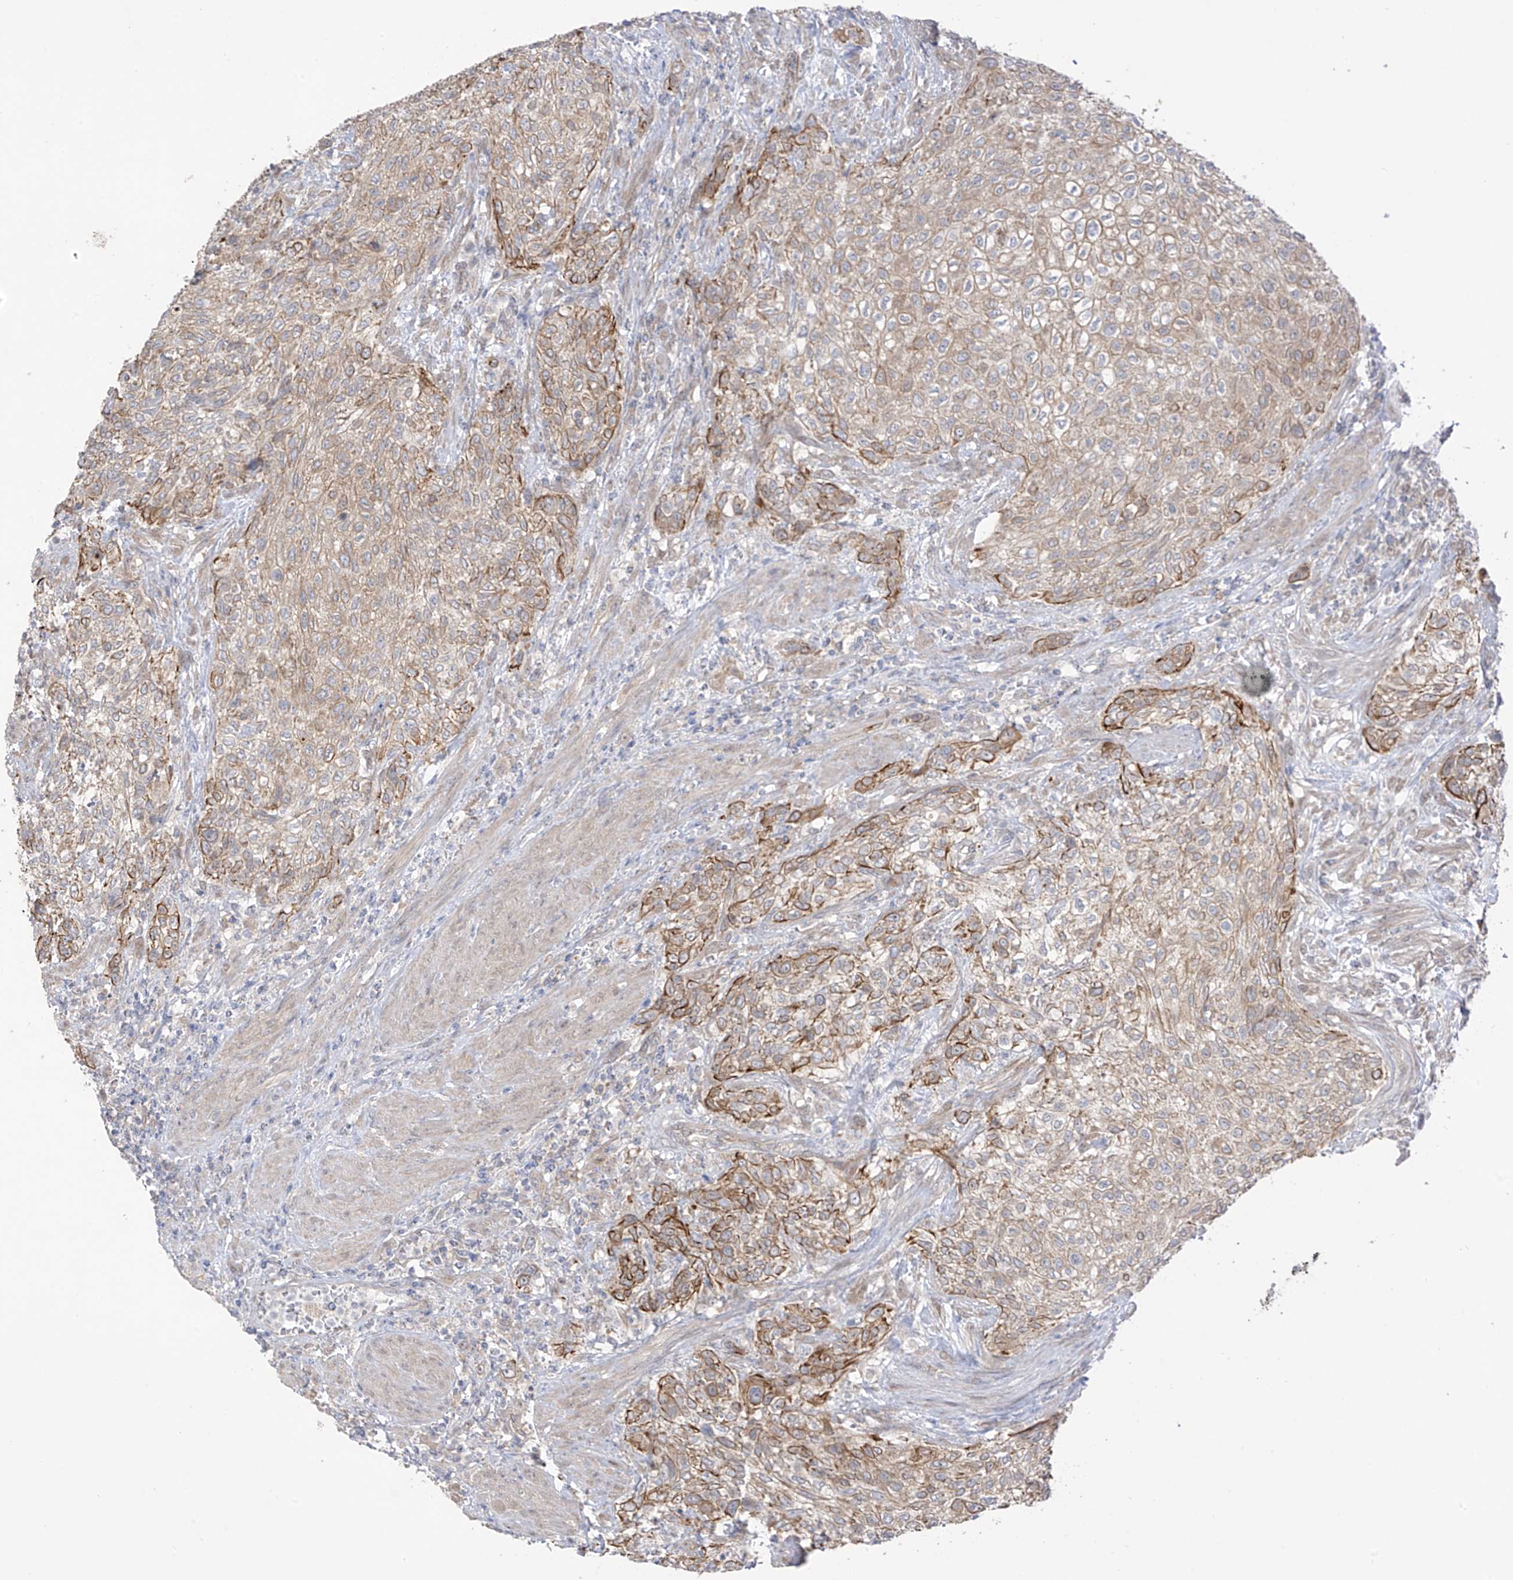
{"staining": {"intensity": "weak", "quantity": ">75%", "location": "cytoplasmic/membranous"}, "tissue": "urothelial cancer", "cell_type": "Tumor cells", "image_type": "cancer", "snomed": [{"axis": "morphology", "description": "Urothelial carcinoma, High grade"}, {"axis": "topography", "description": "Urinary bladder"}], "caption": "Weak cytoplasmic/membranous positivity for a protein is appreciated in approximately >75% of tumor cells of urothelial cancer using immunohistochemistry (IHC).", "gene": "EIPR1", "patient": {"sex": "male", "age": 35}}